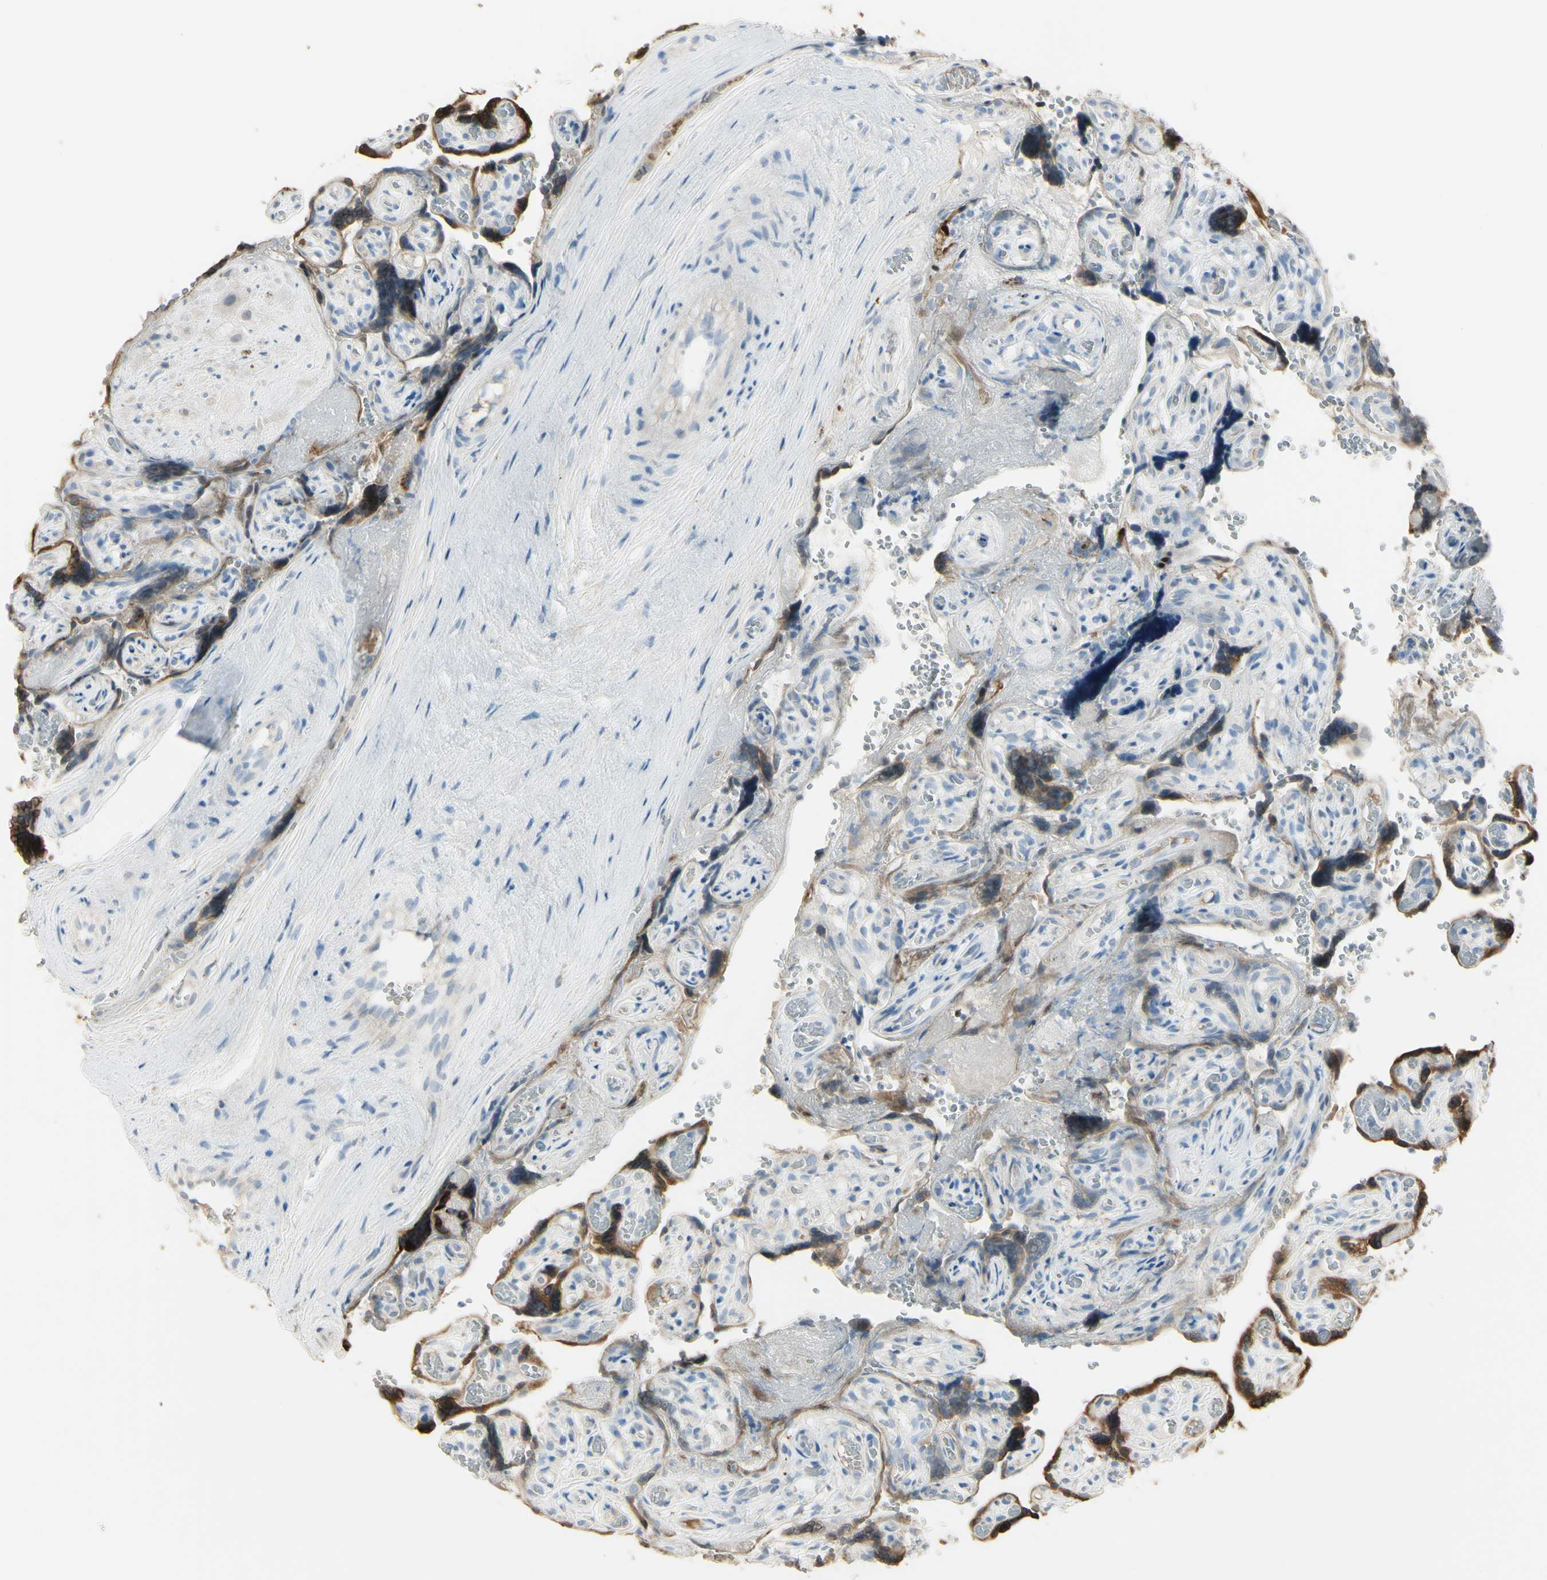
{"staining": {"intensity": "negative", "quantity": "none", "location": "none"}, "tissue": "placenta", "cell_type": "Decidual cells", "image_type": "normal", "snomed": [{"axis": "morphology", "description": "Normal tissue, NOS"}, {"axis": "topography", "description": "Placenta"}], "caption": "Immunohistochemistry of normal placenta displays no staining in decidual cells. (Stains: DAB (3,3'-diaminobenzidine) immunohistochemistry with hematoxylin counter stain, Microscopy: brightfield microscopy at high magnification).", "gene": "ANGPTL1", "patient": {"sex": "female", "age": 30}}